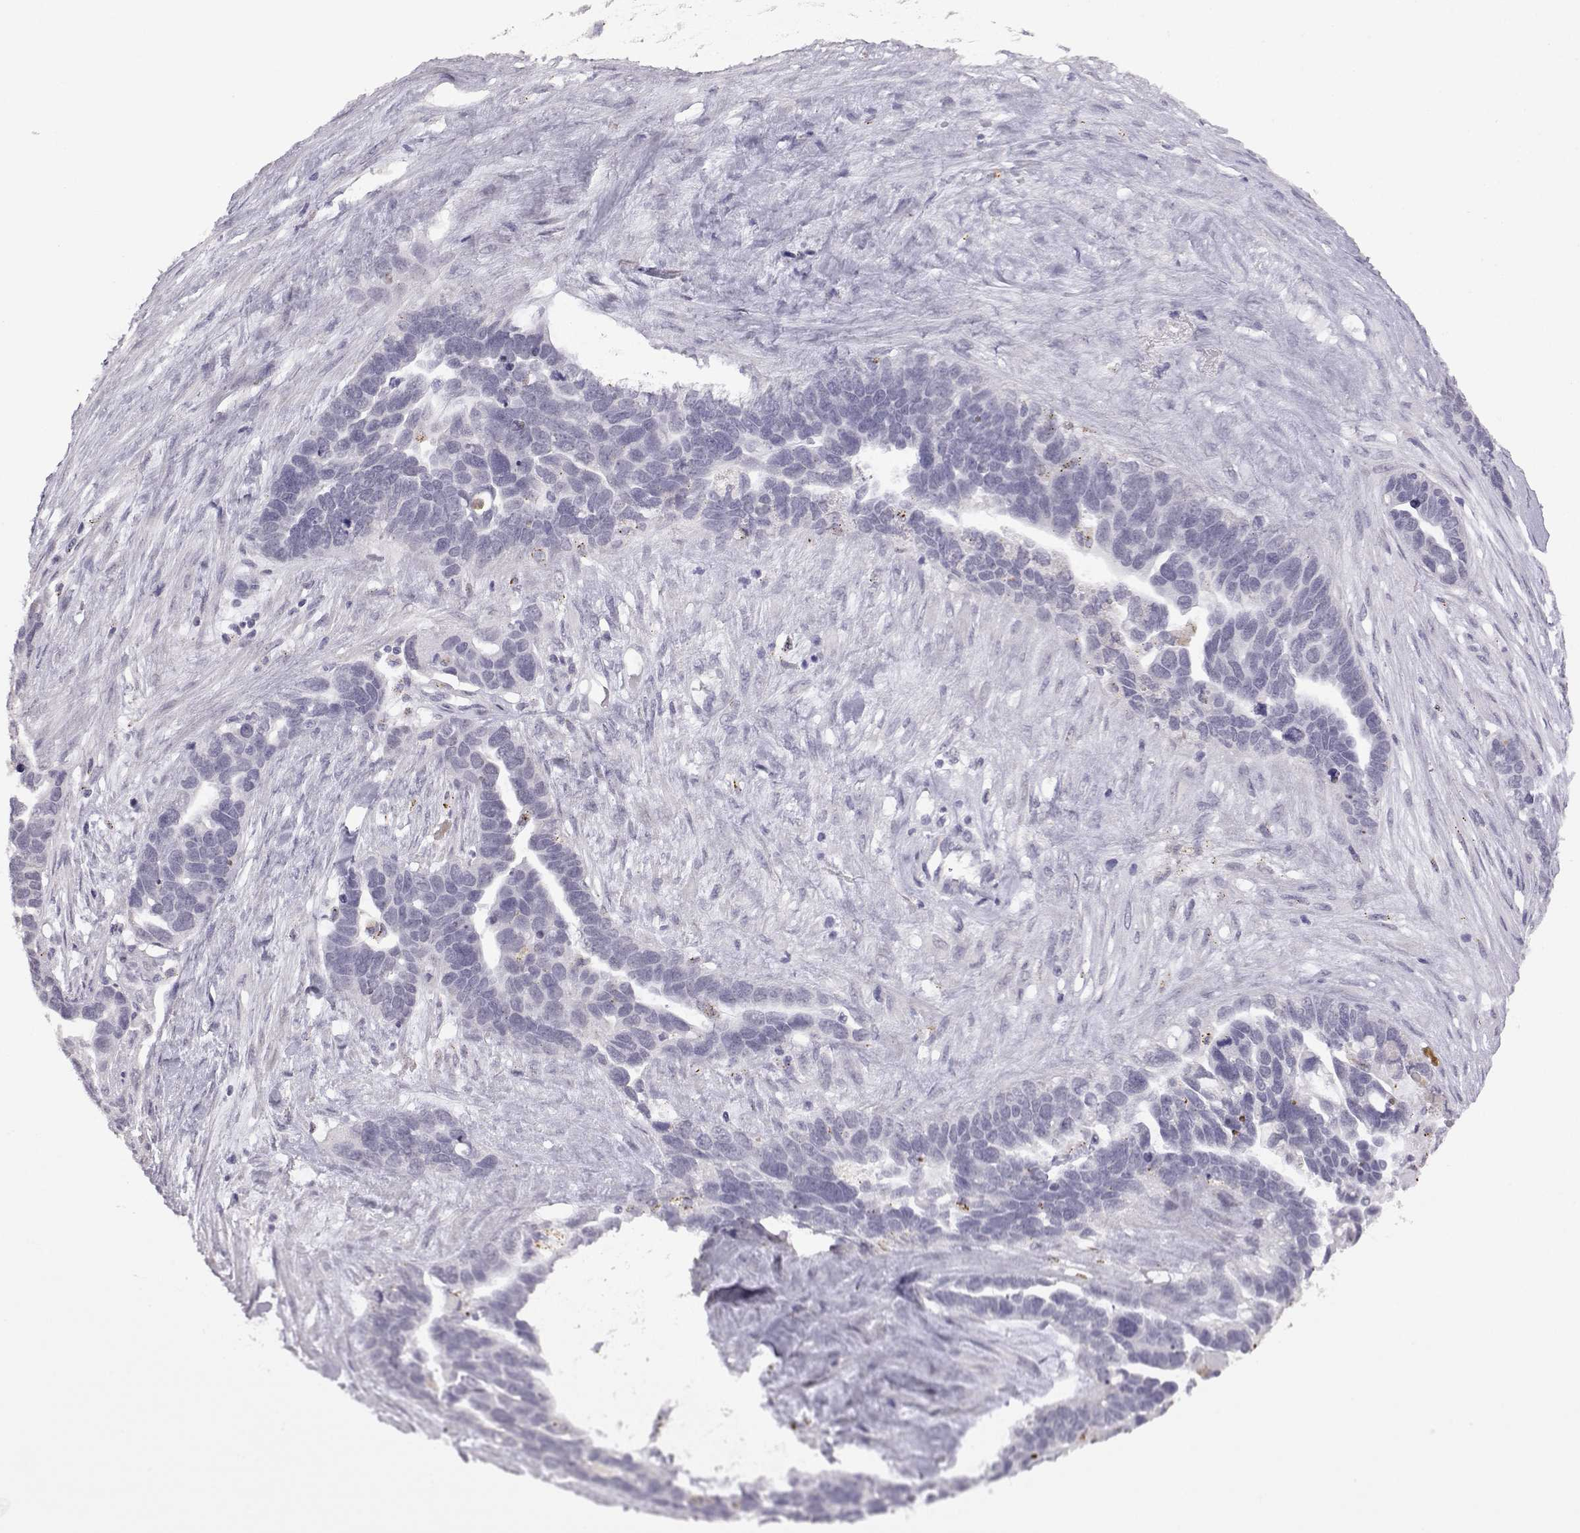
{"staining": {"intensity": "negative", "quantity": "none", "location": "none"}, "tissue": "ovarian cancer", "cell_type": "Tumor cells", "image_type": "cancer", "snomed": [{"axis": "morphology", "description": "Cystadenocarcinoma, serous, NOS"}, {"axis": "topography", "description": "Ovary"}], "caption": "Protein analysis of ovarian cancer demonstrates no significant positivity in tumor cells.", "gene": "VGF", "patient": {"sex": "female", "age": 54}}